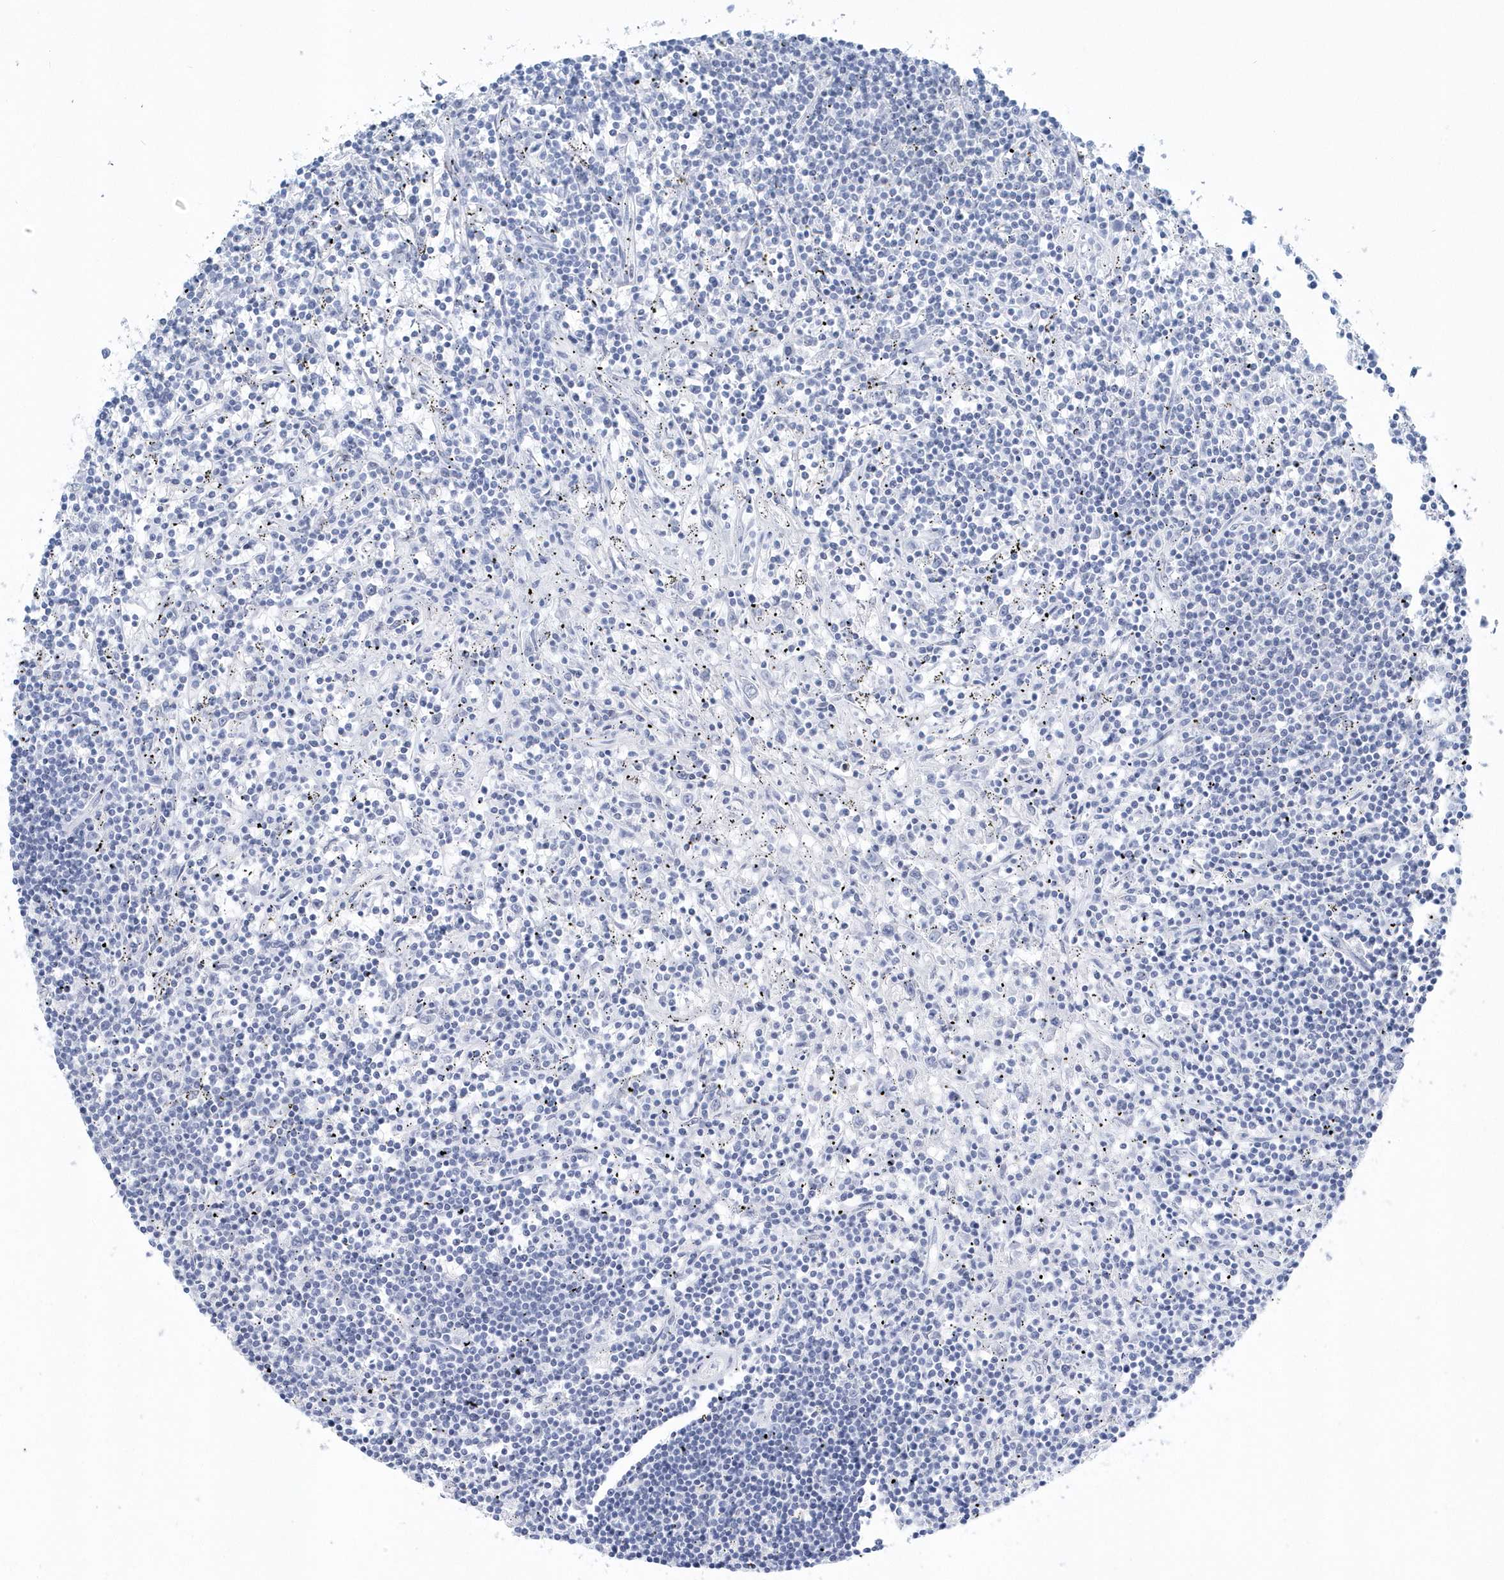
{"staining": {"intensity": "negative", "quantity": "none", "location": "none"}, "tissue": "lymphoma", "cell_type": "Tumor cells", "image_type": "cancer", "snomed": [{"axis": "morphology", "description": "Malignant lymphoma, non-Hodgkin's type, Low grade"}, {"axis": "topography", "description": "Spleen"}], "caption": "The micrograph displays no staining of tumor cells in lymphoma.", "gene": "PTPRO", "patient": {"sex": "male", "age": 76}}